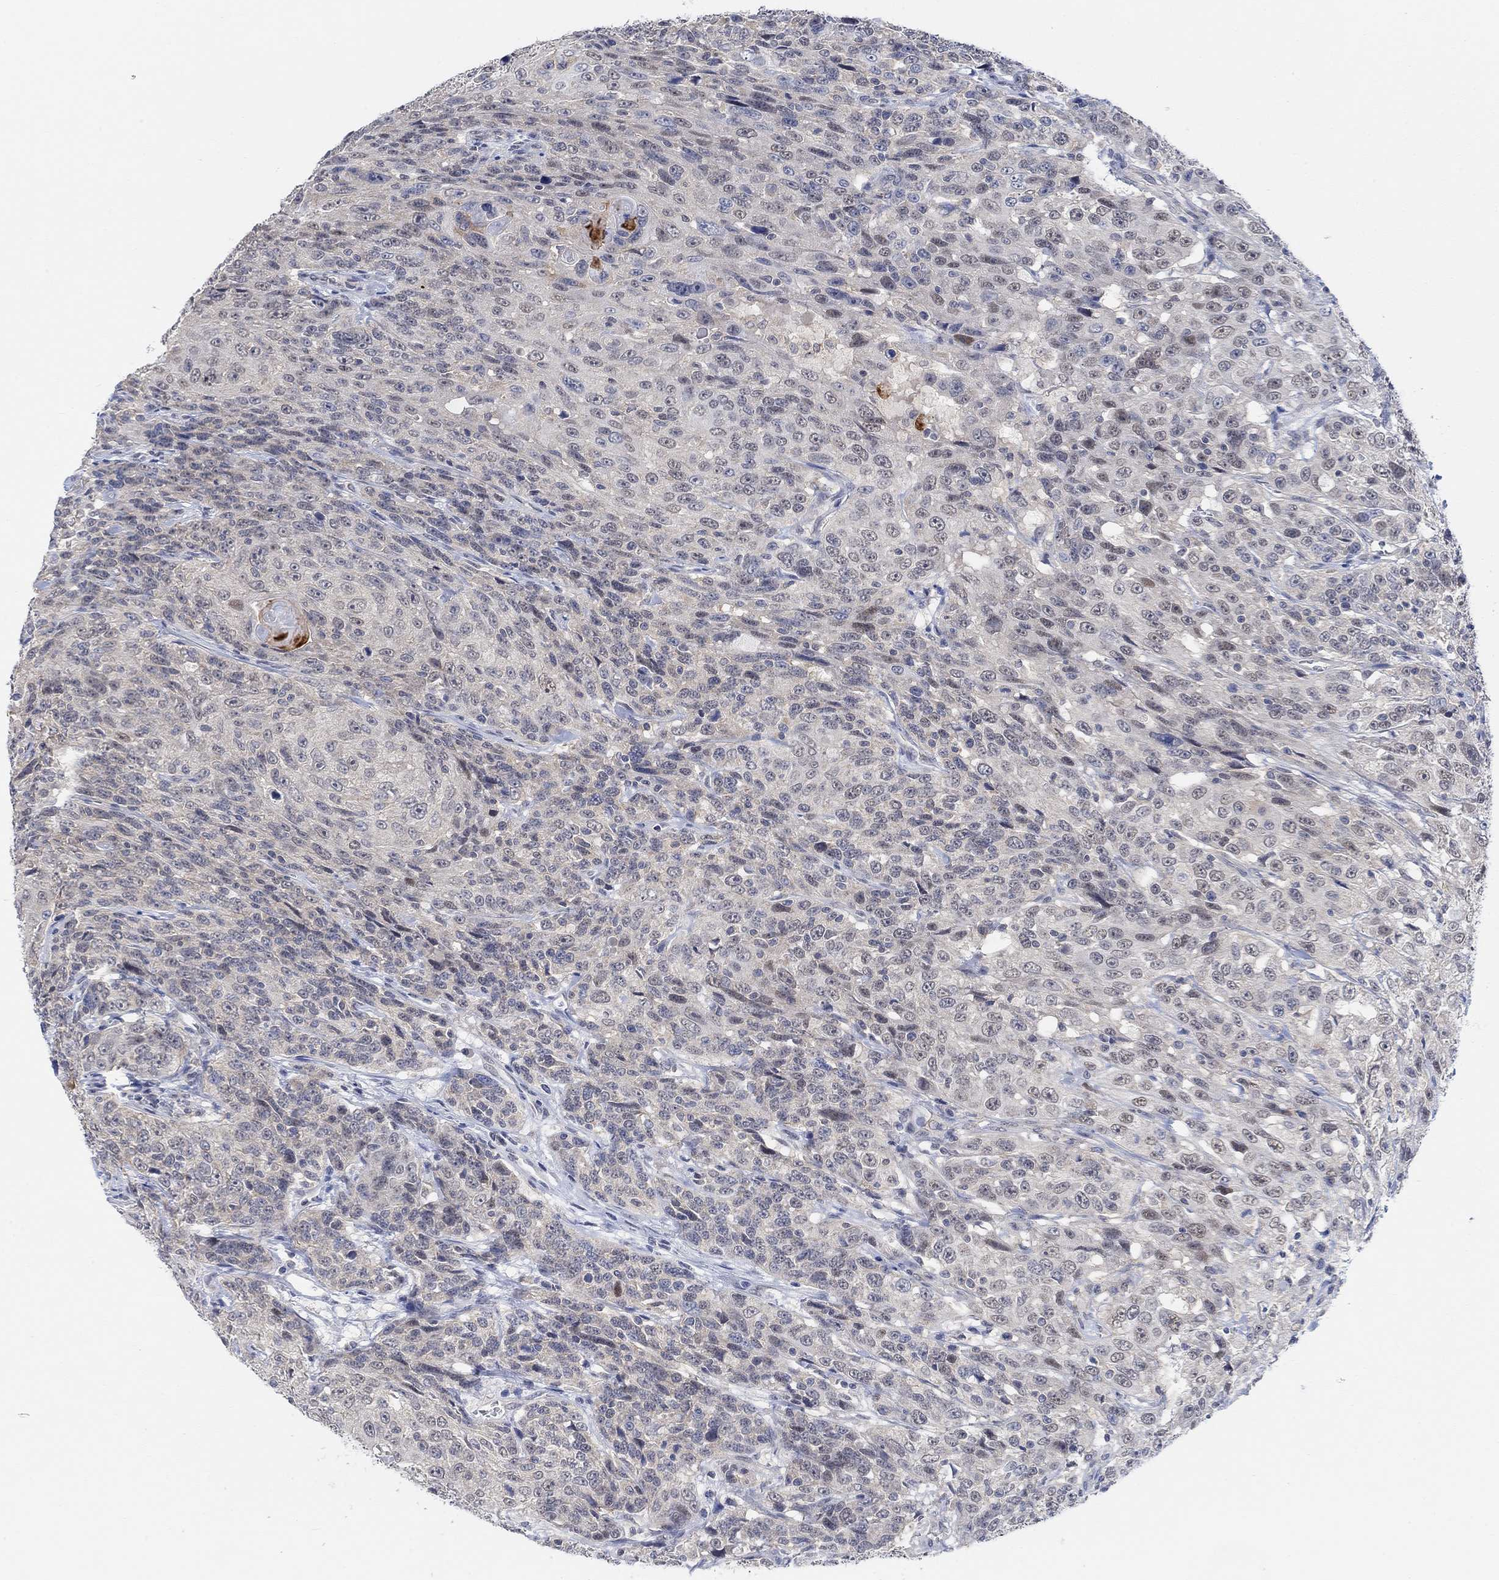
{"staining": {"intensity": "negative", "quantity": "none", "location": "none"}, "tissue": "urothelial cancer", "cell_type": "Tumor cells", "image_type": "cancer", "snomed": [{"axis": "morphology", "description": "Urothelial carcinoma, NOS"}, {"axis": "morphology", "description": "Urothelial carcinoma, High grade"}, {"axis": "topography", "description": "Urinary bladder"}], "caption": "IHC image of neoplastic tissue: human urothelial cancer stained with DAB reveals no significant protein positivity in tumor cells.", "gene": "RIMS1", "patient": {"sex": "female", "age": 73}}